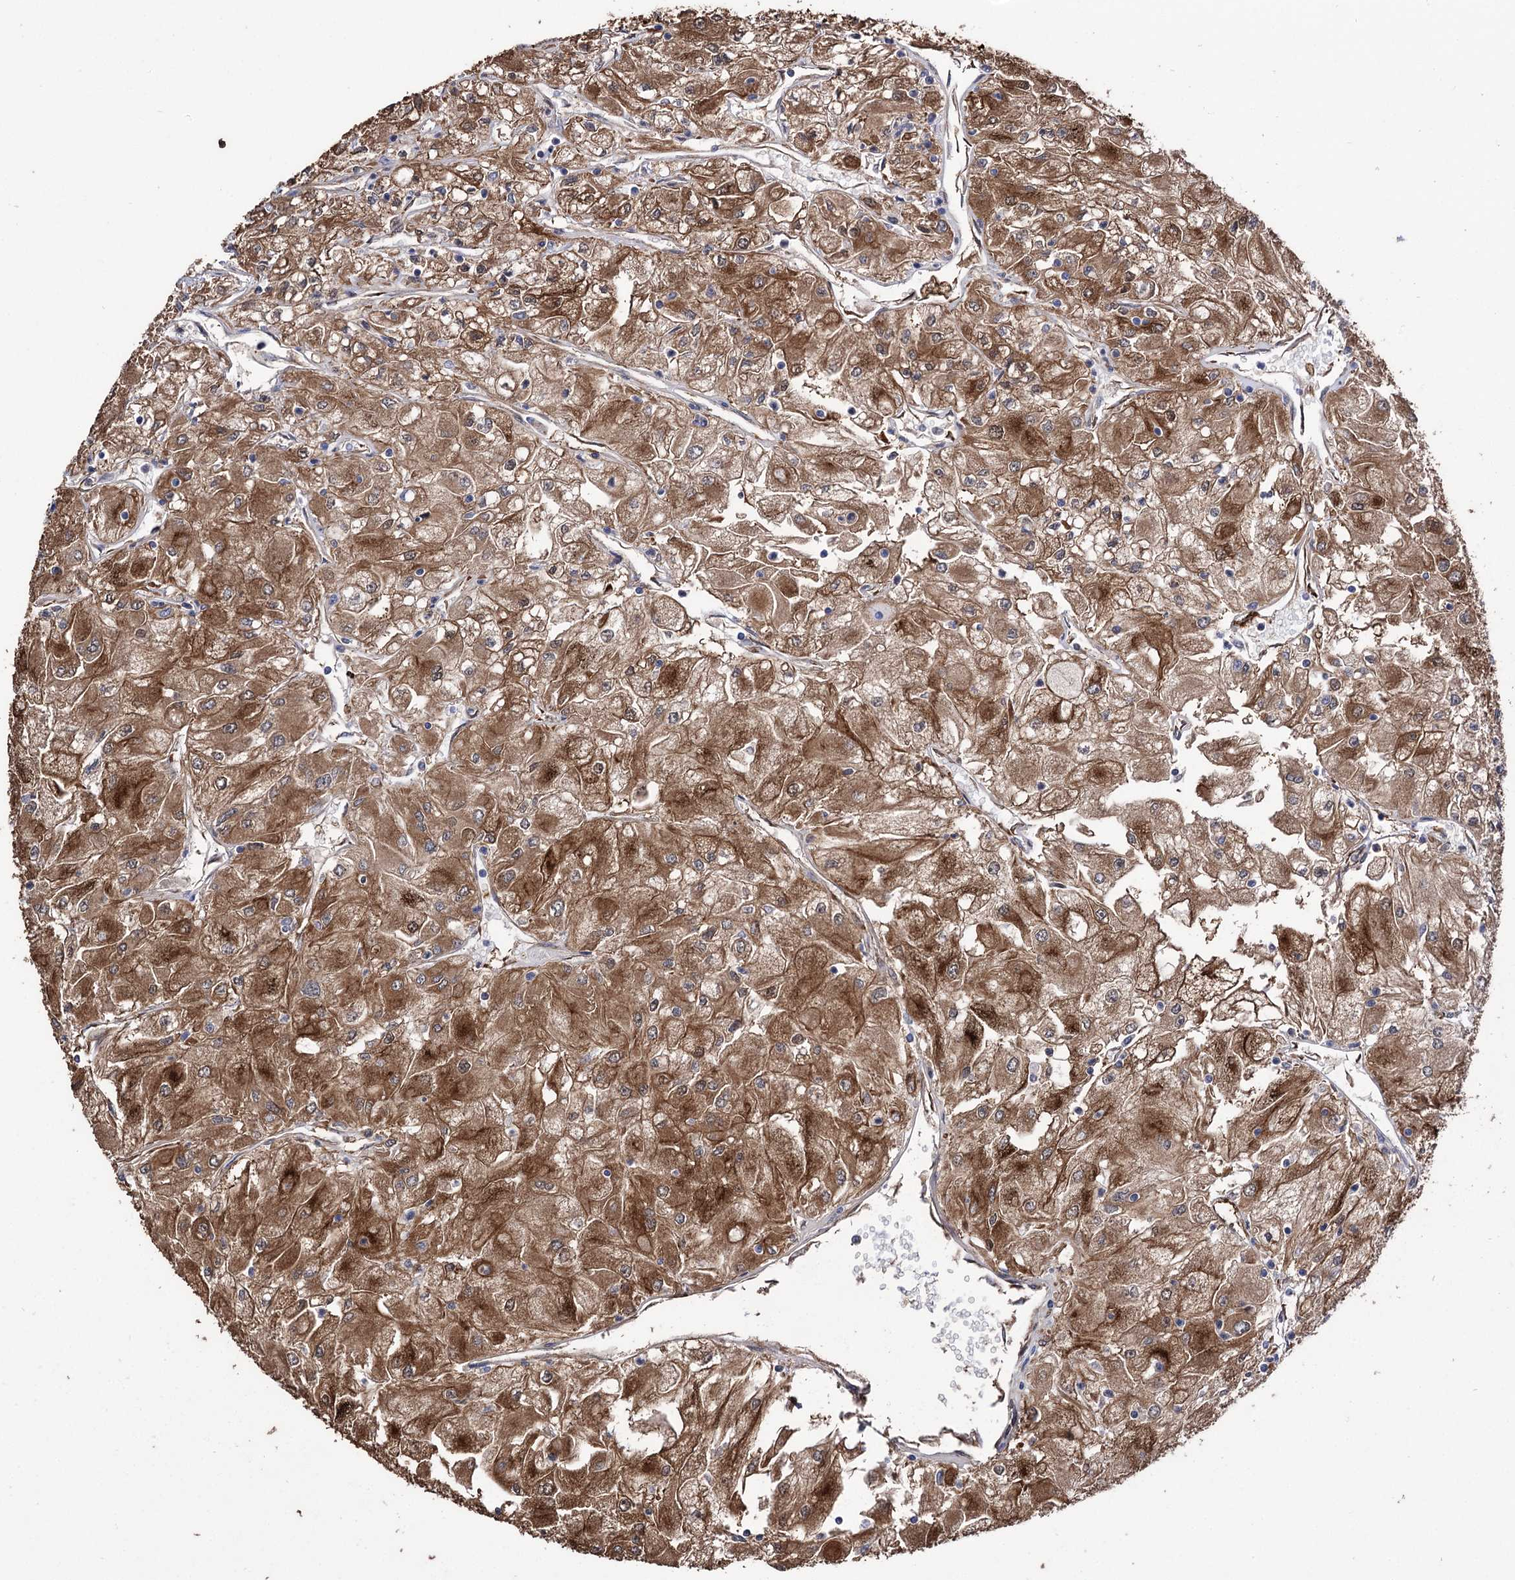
{"staining": {"intensity": "strong", "quantity": ">75%", "location": "cytoplasmic/membranous"}, "tissue": "renal cancer", "cell_type": "Tumor cells", "image_type": "cancer", "snomed": [{"axis": "morphology", "description": "Adenocarcinoma, NOS"}, {"axis": "topography", "description": "Kidney"}], "caption": "Renal adenocarcinoma stained with a brown dye exhibits strong cytoplasmic/membranous positive expression in approximately >75% of tumor cells.", "gene": "CDAN1", "patient": {"sex": "male", "age": 80}}